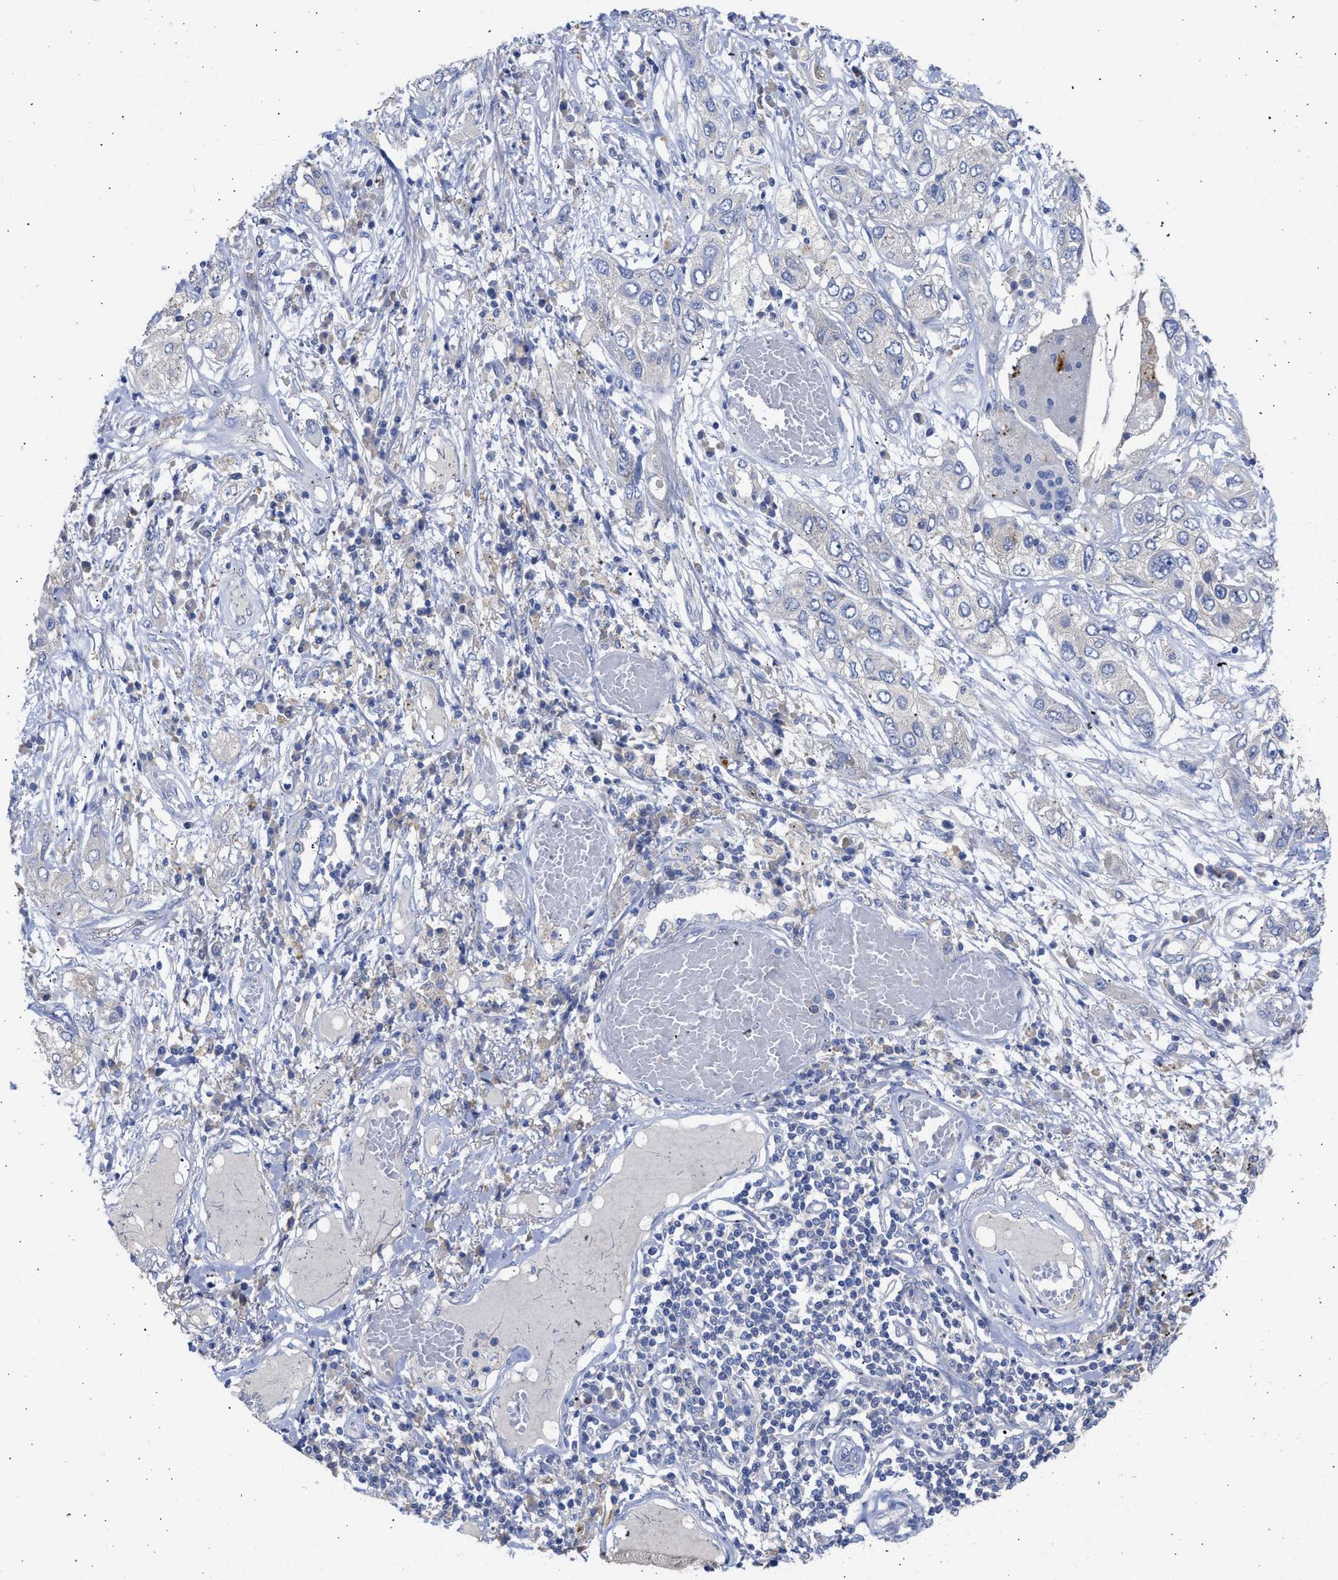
{"staining": {"intensity": "negative", "quantity": "none", "location": "none"}, "tissue": "lung cancer", "cell_type": "Tumor cells", "image_type": "cancer", "snomed": [{"axis": "morphology", "description": "Squamous cell carcinoma, NOS"}, {"axis": "topography", "description": "Lung"}], "caption": "This is an immunohistochemistry (IHC) image of human lung cancer (squamous cell carcinoma). There is no expression in tumor cells.", "gene": "RSPH1", "patient": {"sex": "male", "age": 71}}